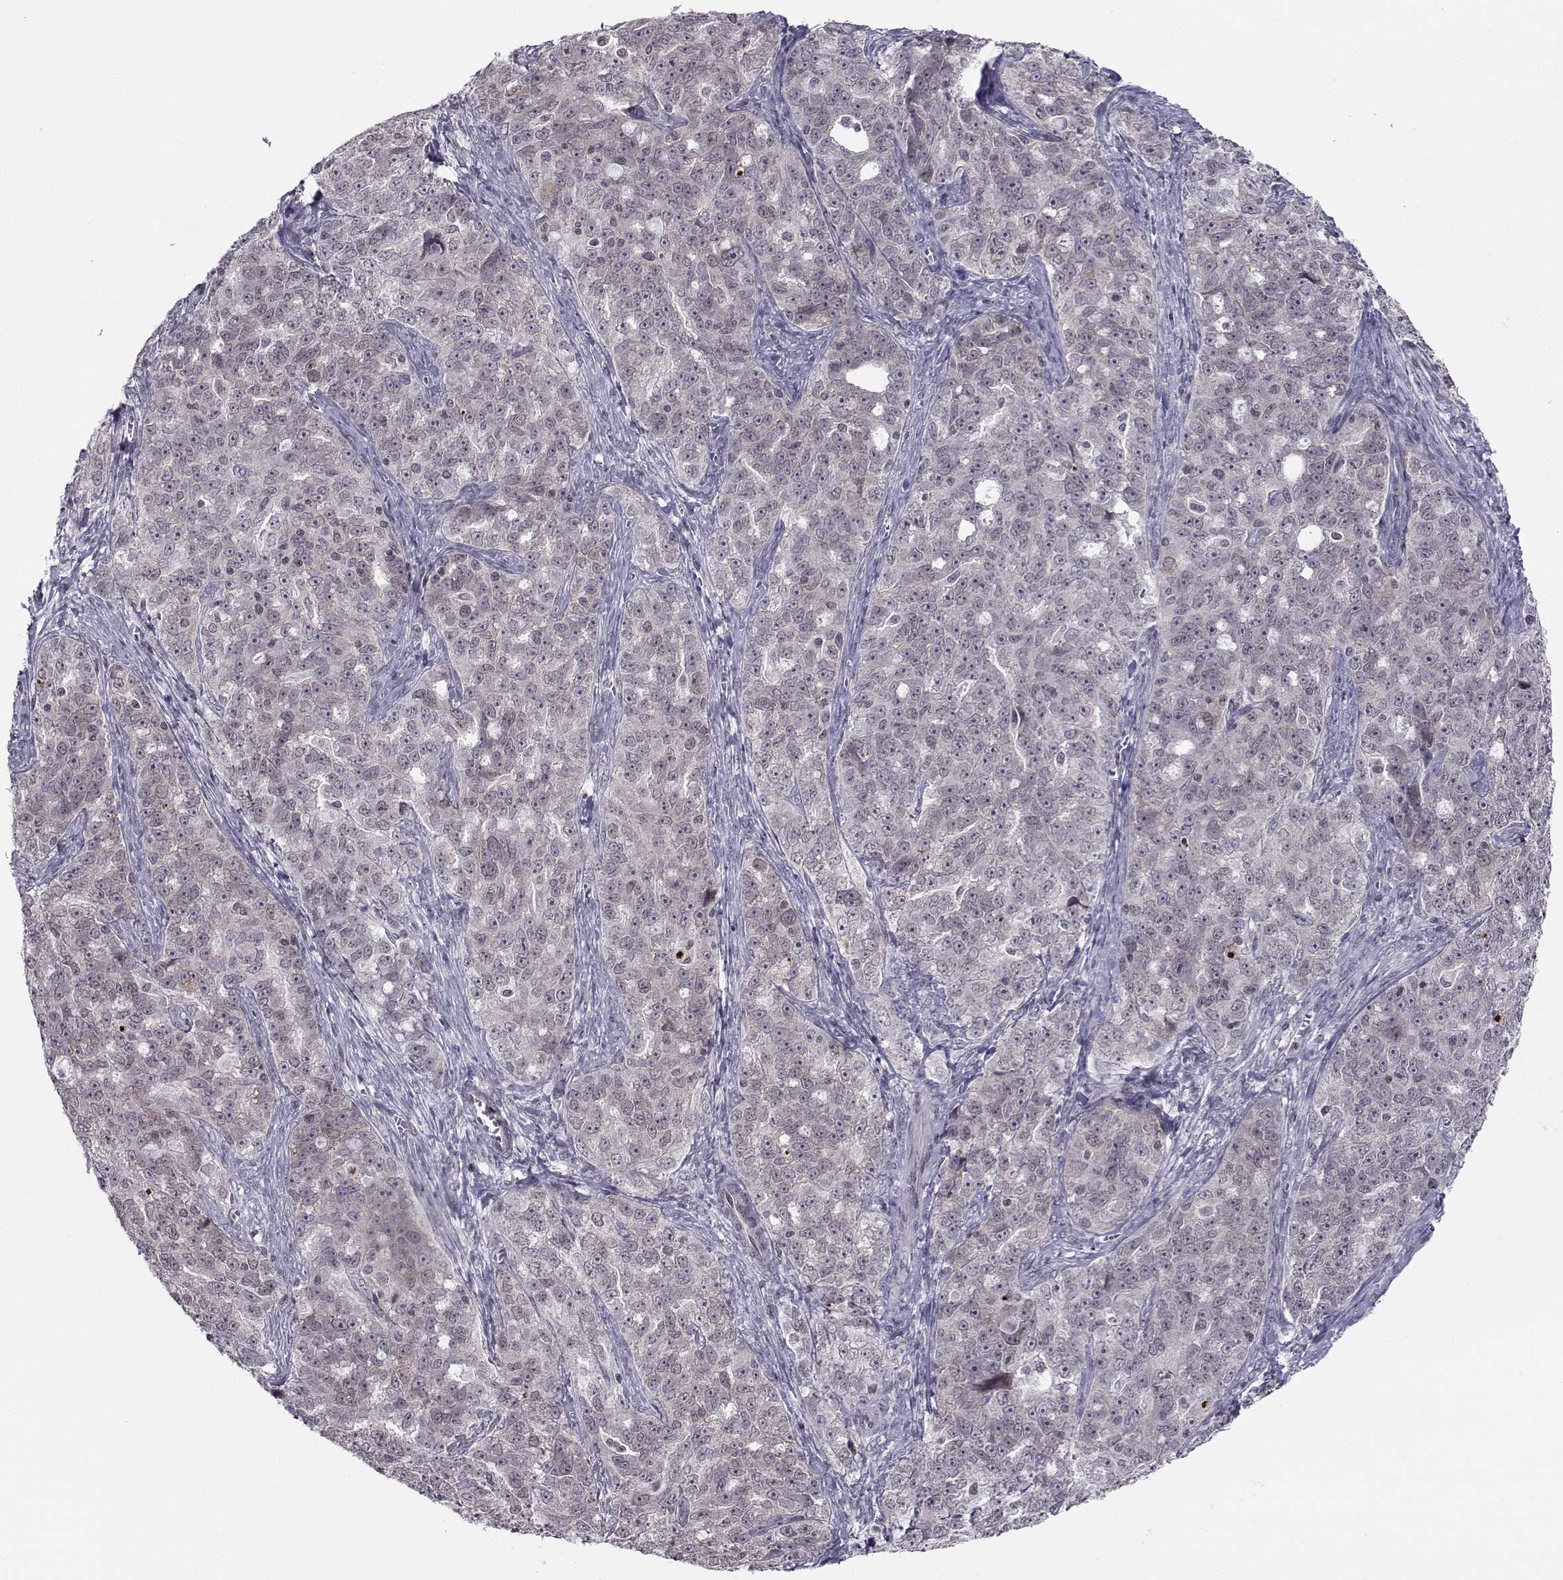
{"staining": {"intensity": "negative", "quantity": "none", "location": "none"}, "tissue": "ovarian cancer", "cell_type": "Tumor cells", "image_type": "cancer", "snomed": [{"axis": "morphology", "description": "Cystadenocarcinoma, serous, NOS"}, {"axis": "topography", "description": "Ovary"}], "caption": "Human ovarian serous cystadenocarcinoma stained for a protein using immunohistochemistry demonstrates no expression in tumor cells.", "gene": "MARCHF4", "patient": {"sex": "female", "age": 51}}